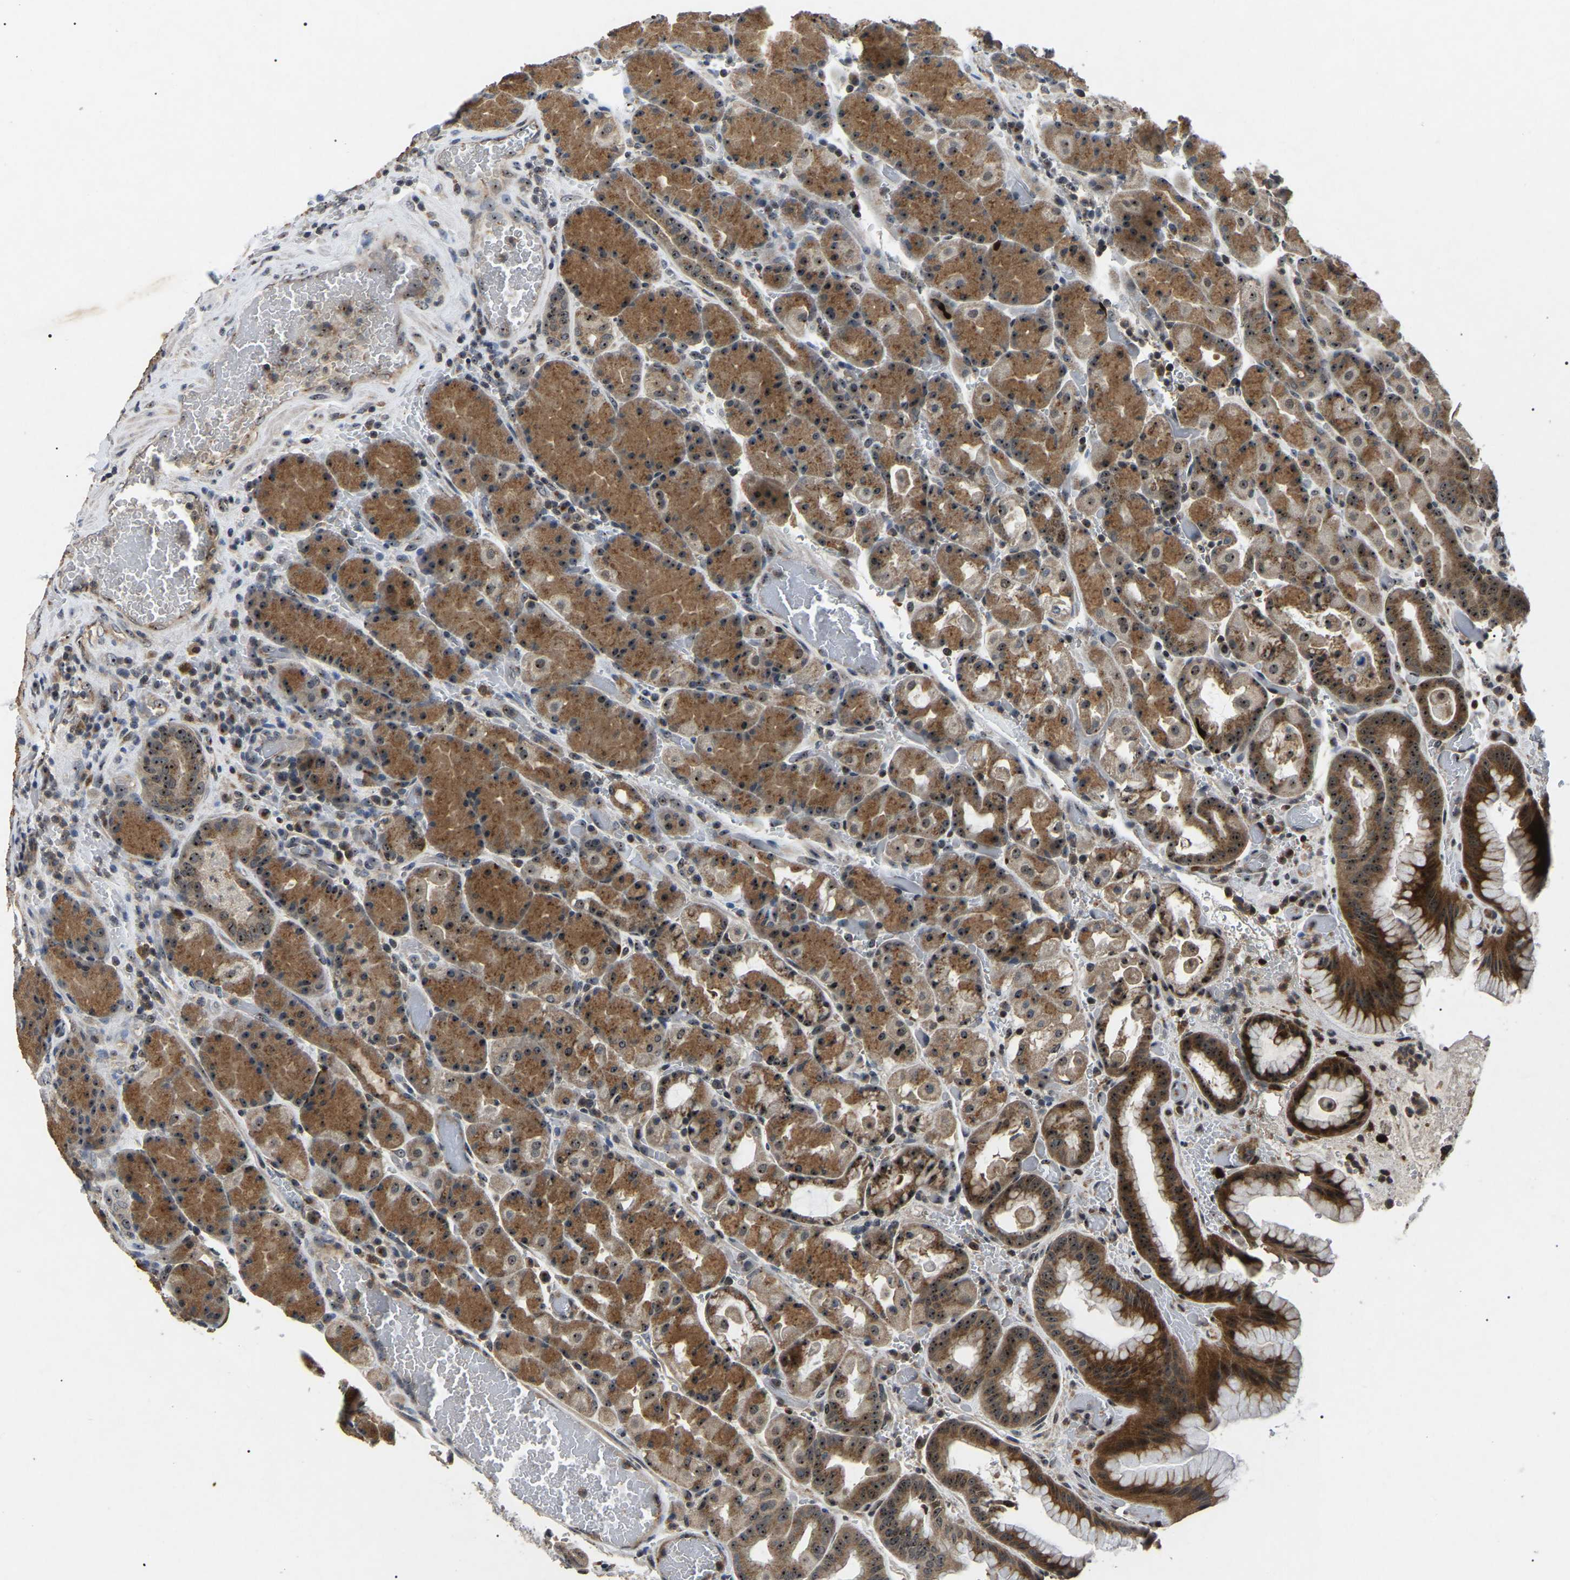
{"staining": {"intensity": "strong", "quantity": ">75%", "location": "cytoplasmic/membranous,nuclear"}, "tissue": "stomach", "cell_type": "Glandular cells", "image_type": "normal", "snomed": [{"axis": "morphology", "description": "Normal tissue, NOS"}, {"axis": "morphology", "description": "Carcinoid, malignant, NOS"}, {"axis": "topography", "description": "Stomach, upper"}], "caption": "Strong cytoplasmic/membranous,nuclear positivity is appreciated in about >75% of glandular cells in normal stomach.", "gene": "RBM28", "patient": {"sex": "male", "age": 39}}